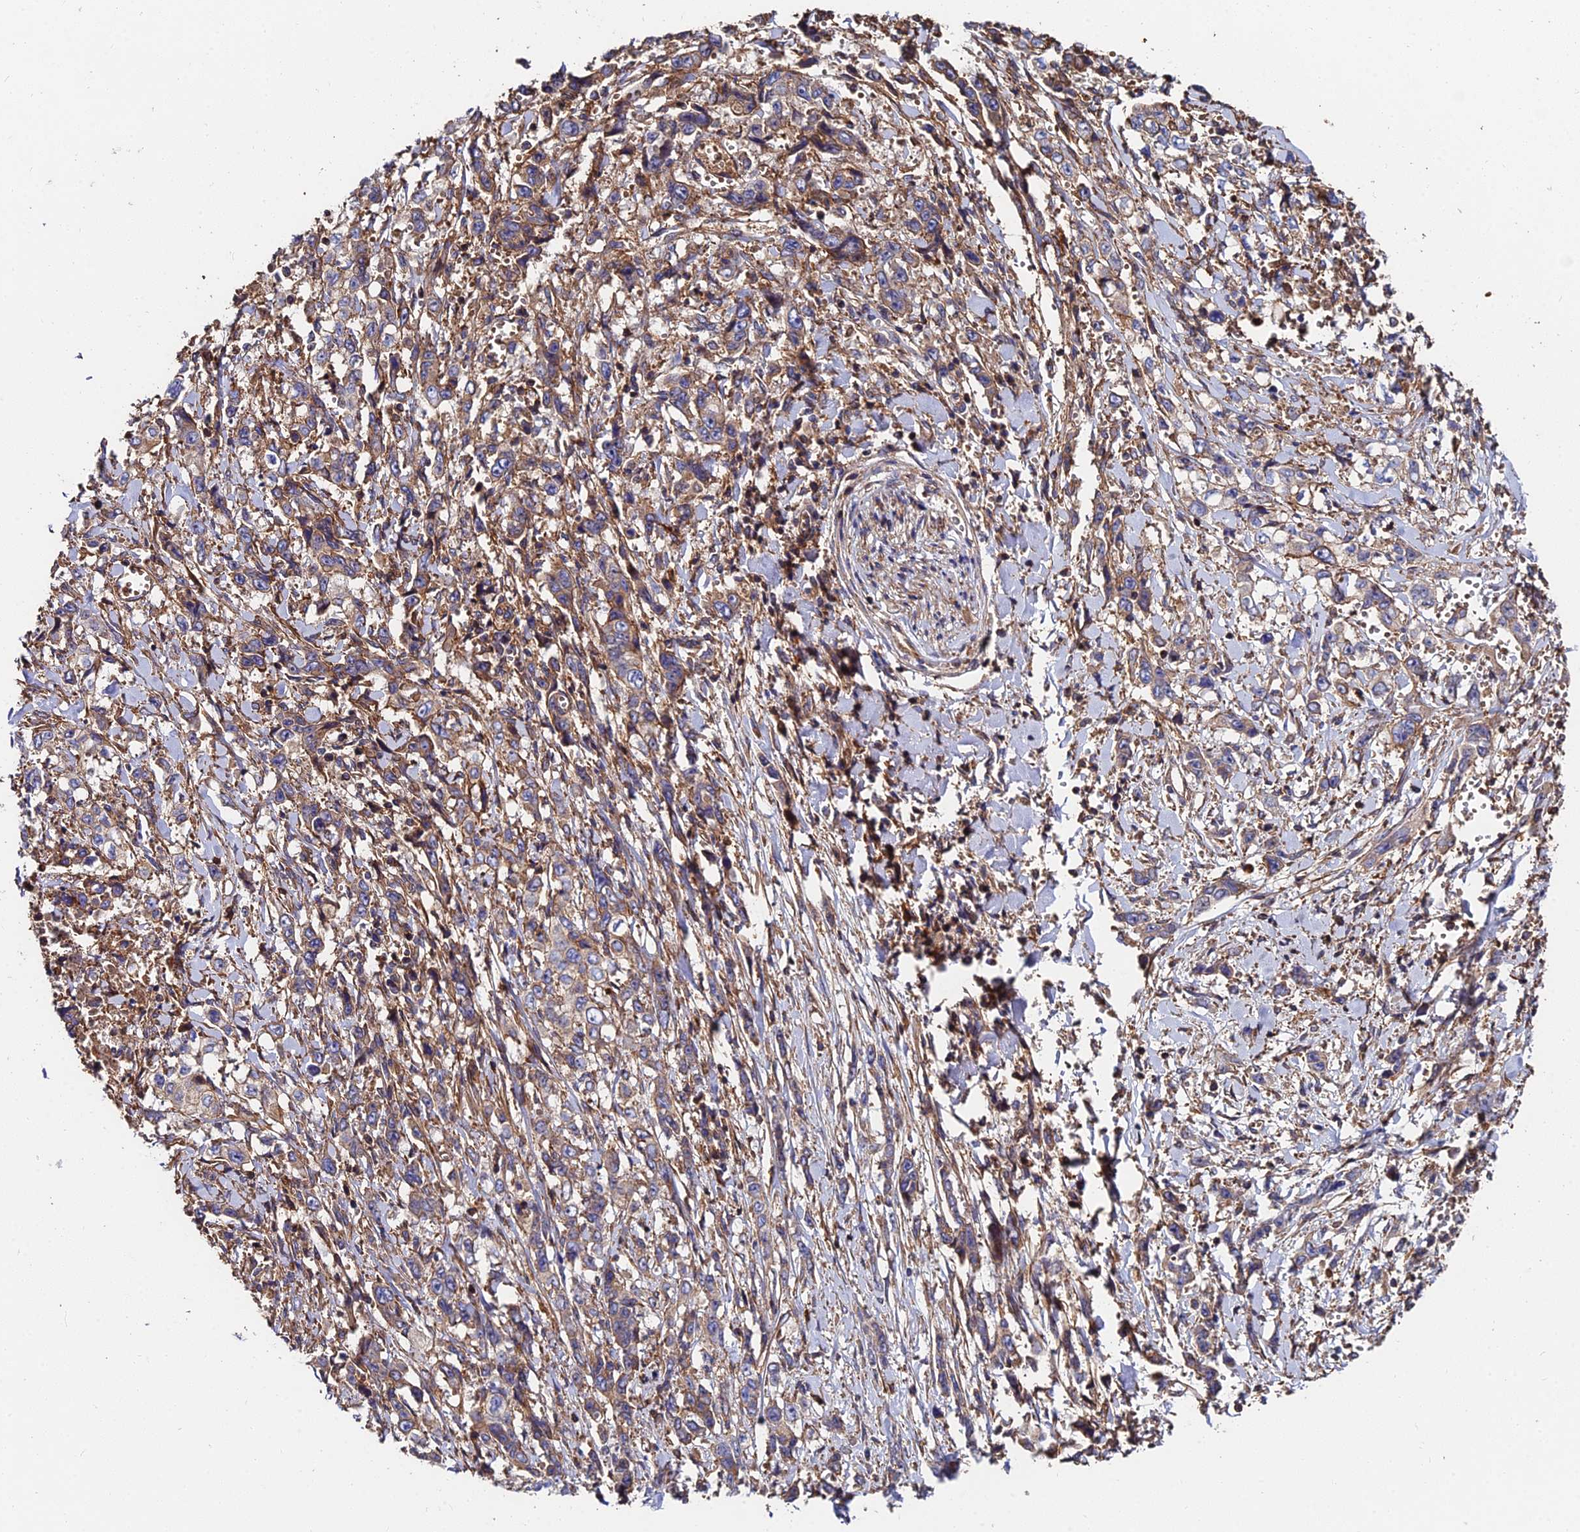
{"staining": {"intensity": "weak", "quantity": "25%-75%", "location": "cytoplasmic/membranous"}, "tissue": "stomach cancer", "cell_type": "Tumor cells", "image_type": "cancer", "snomed": [{"axis": "morphology", "description": "Adenocarcinoma, NOS"}, {"axis": "topography", "description": "Stomach, upper"}], "caption": "Stomach cancer stained for a protein displays weak cytoplasmic/membranous positivity in tumor cells.", "gene": "EXT1", "patient": {"sex": "male", "age": 62}}